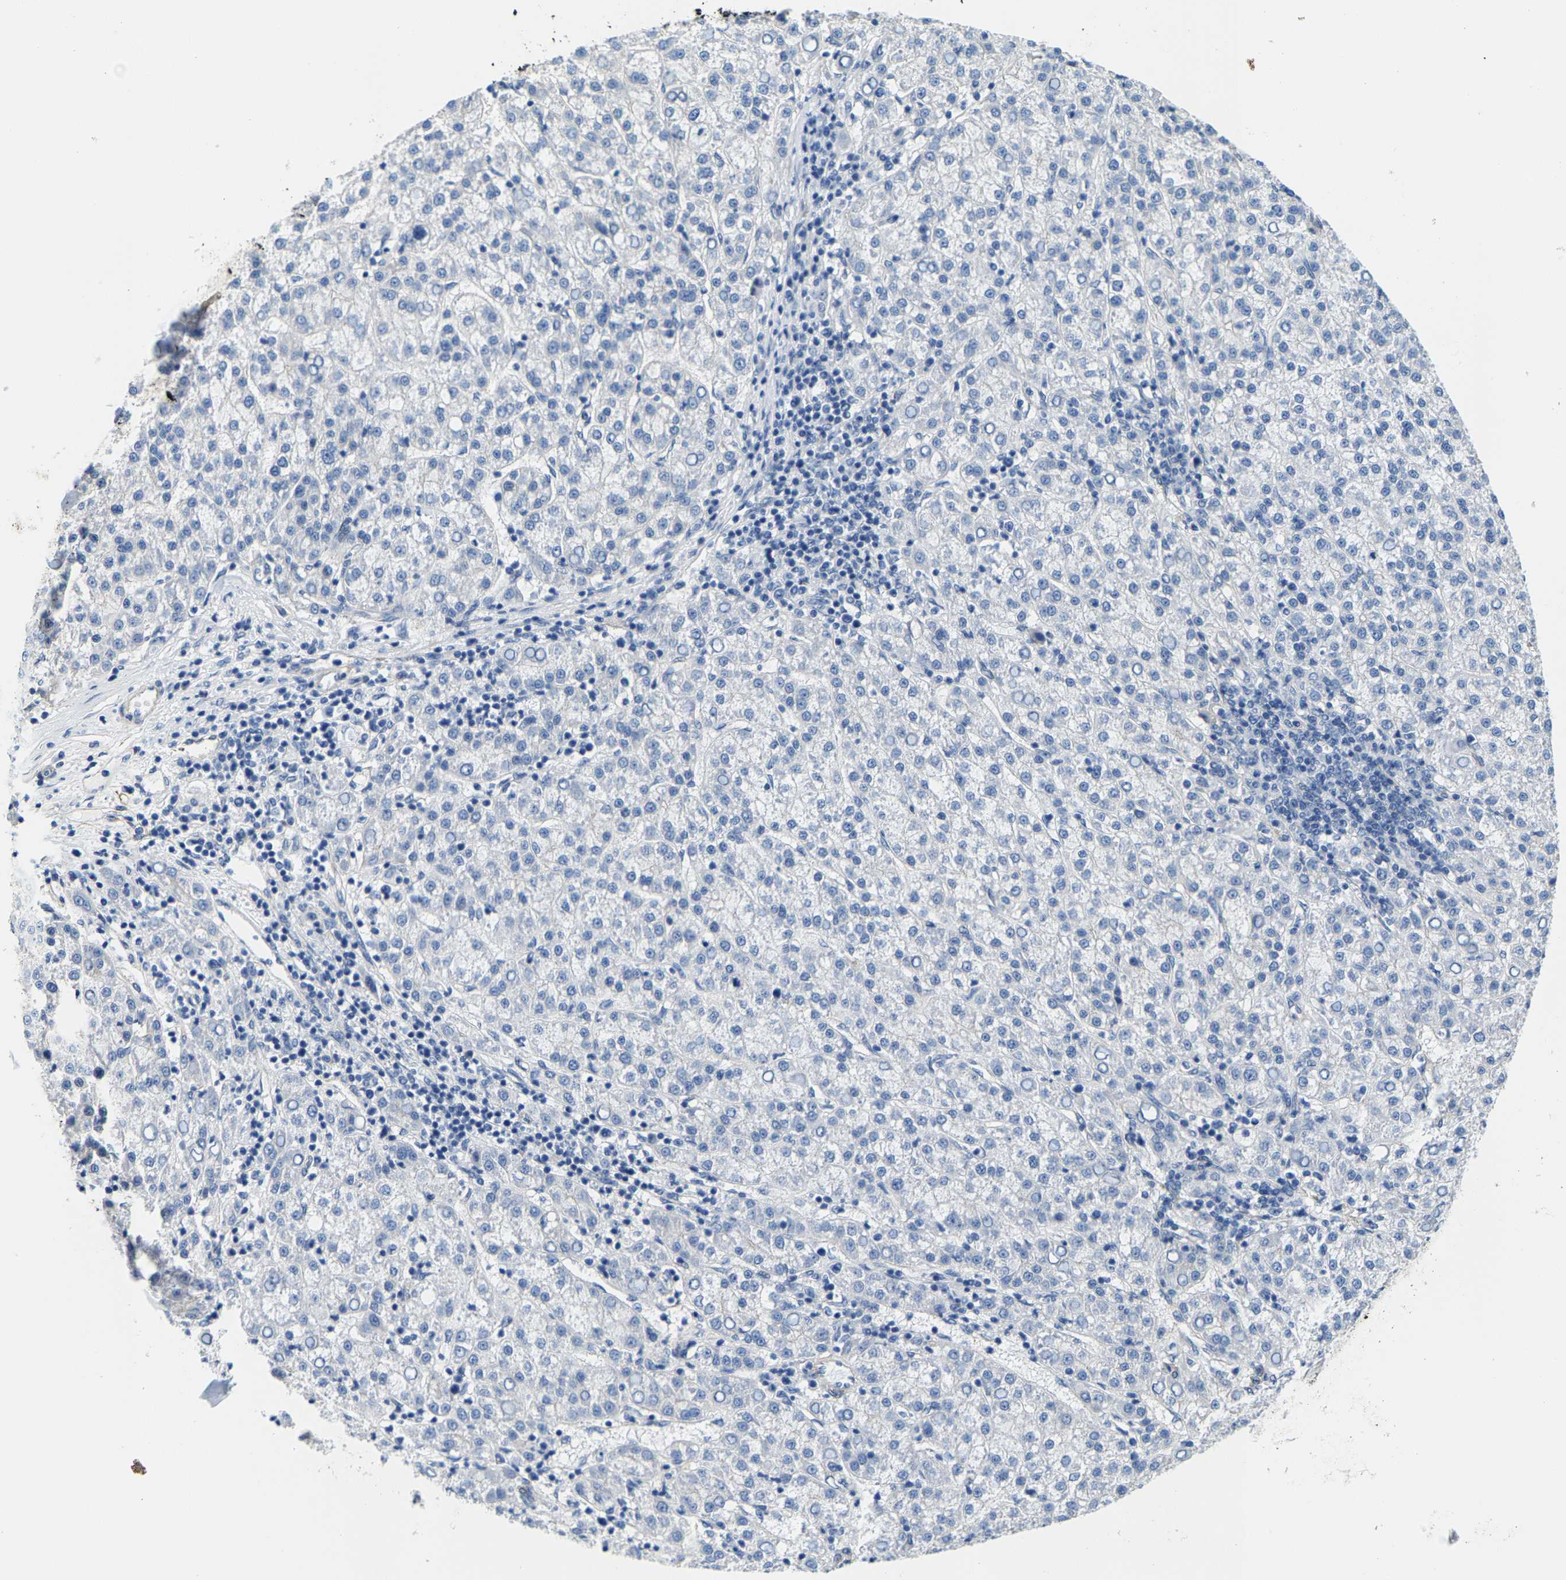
{"staining": {"intensity": "negative", "quantity": "none", "location": "none"}, "tissue": "liver cancer", "cell_type": "Tumor cells", "image_type": "cancer", "snomed": [{"axis": "morphology", "description": "Carcinoma, Hepatocellular, NOS"}, {"axis": "topography", "description": "Liver"}], "caption": "This is a micrograph of immunohistochemistry staining of liver cancer, which shows no staining in tumor cells. Nuclei are stained in blue.", "gene": "DSCAM", "patient": {"sex": "female", "age": 58}}